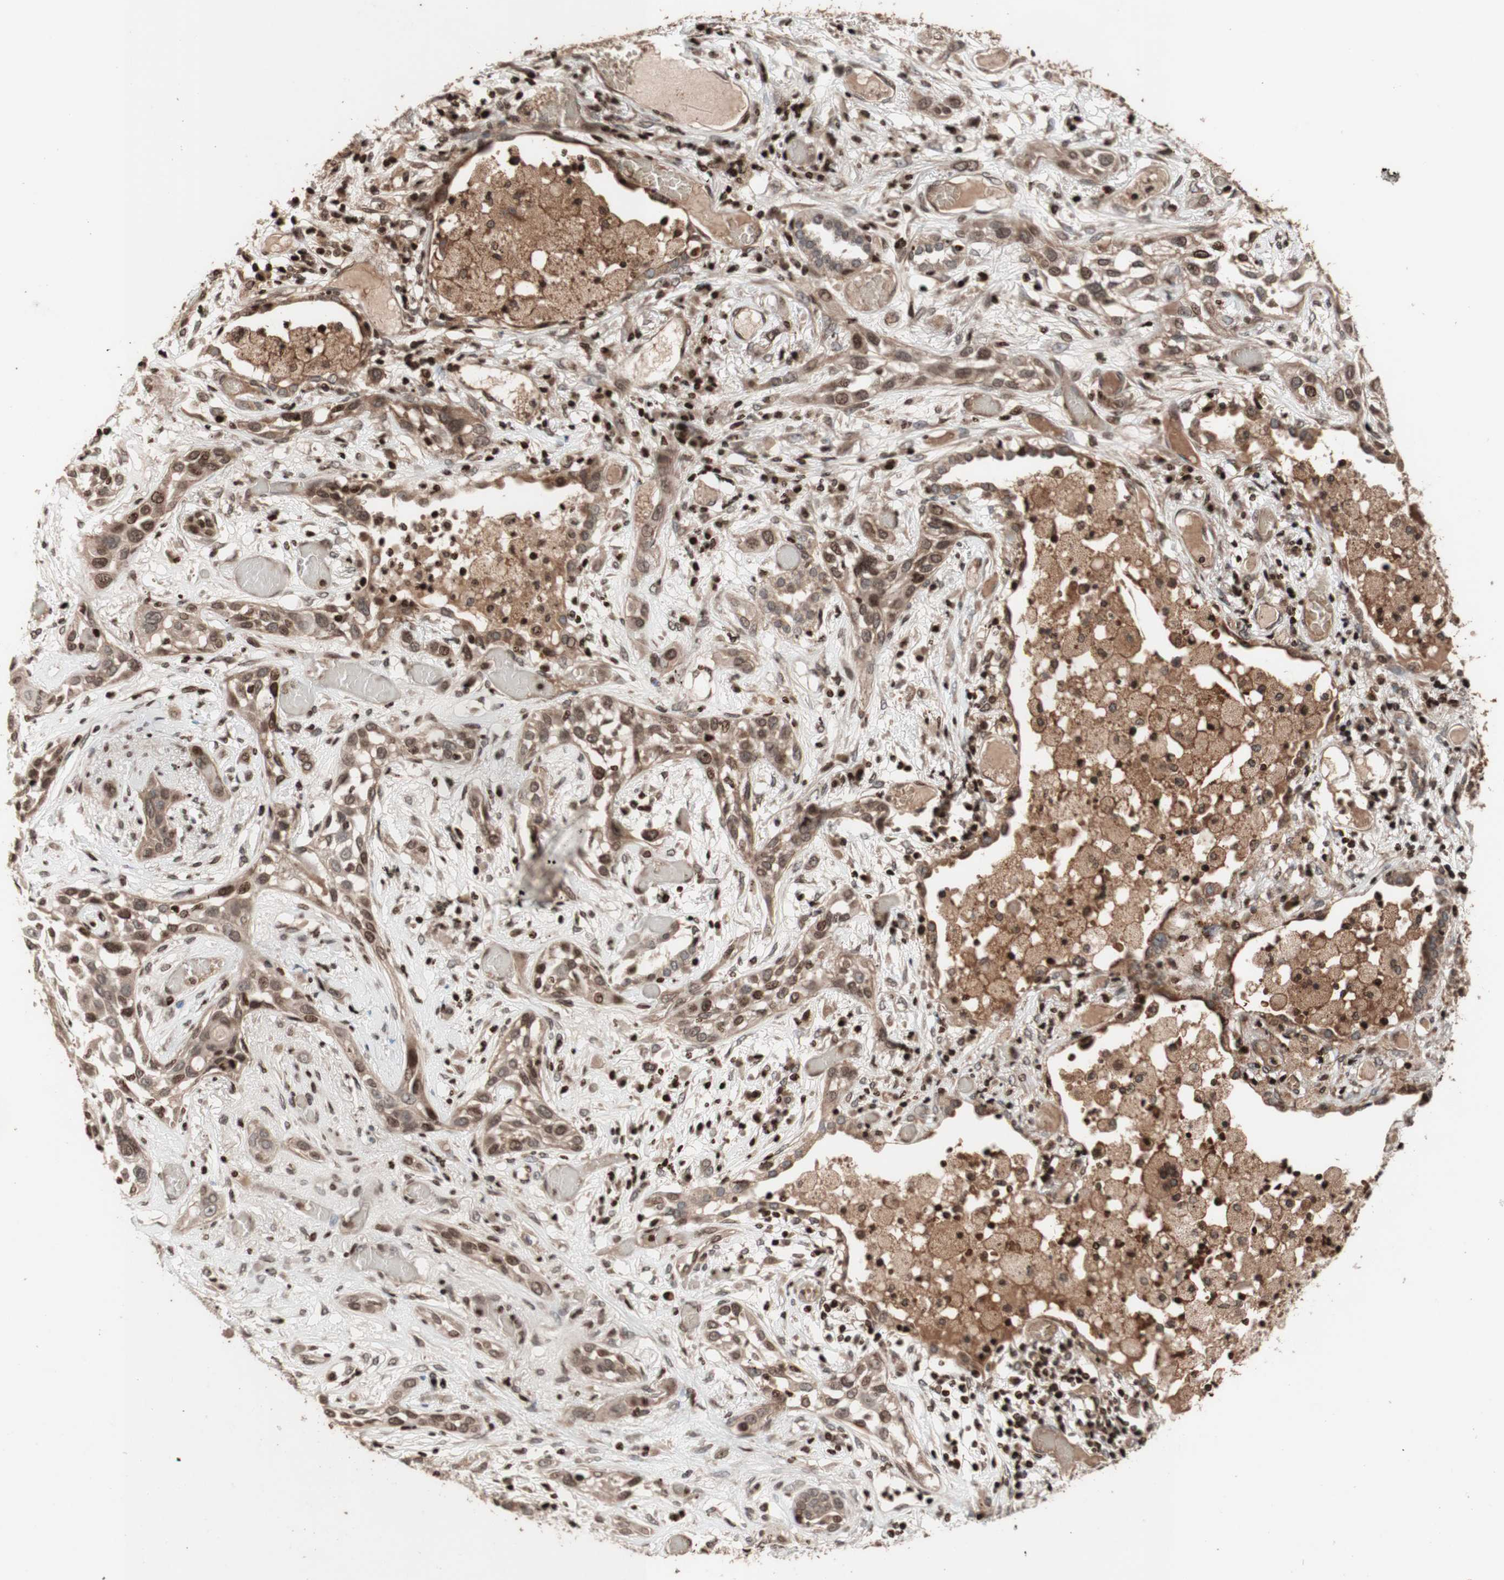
{"staining": {"intensity": "weak", "quantity": "25%-75%", "location": "cytoplasmic/membranous,nuclear"}, "tissue": "lung cancer", "cell_type": "Tumor cells", "image_type": "cancer", "snomed": [{"axis": "morphology", "description": "Squamous cell carcinoma, NOS"}, {"axis": "topography", "description": "Lung"}], "caption": "Lung cancer stained with a protein marker demonstrates weak staining in tumor cells.", "gene": "POLA1", "patient": {"sex": "male", "age": 71}}